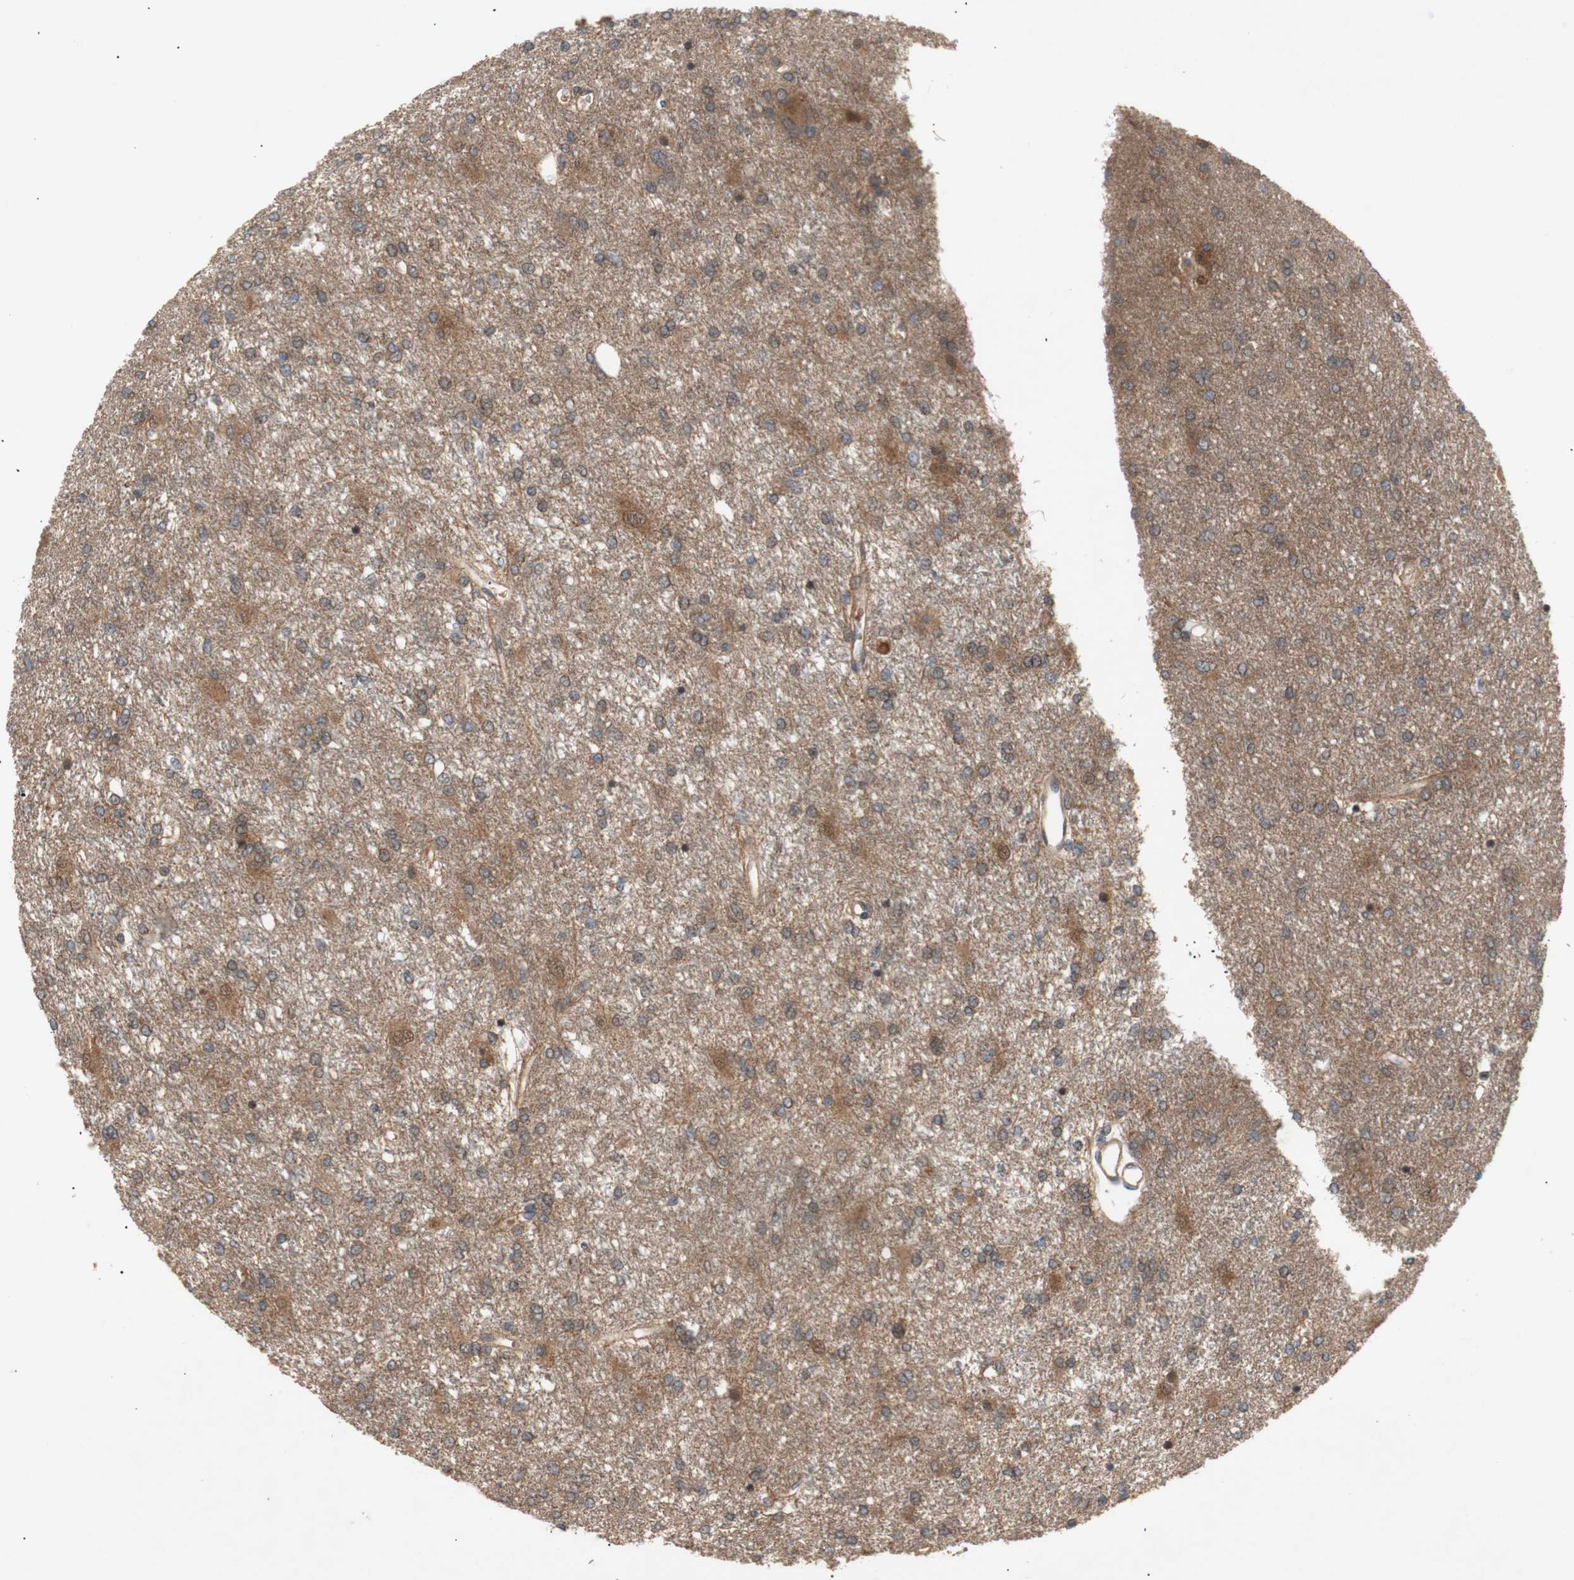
{"staining": {"intensity": "moderate", "quantity": ">75%", "location": "cytoplasmic/membranous,nuclear"}, "tissue": "glioma", "cell_type": "Tumor cells", "image_type": "cancer", "snomed": [{"axis": "morphology", "description": "Glioma, malignant, High grade"}, {"axis": "topography", "description": "Brain"}], "caption": "Tumor cells demonstrate moderate cytoplasmic/membranous and nuclear staining in about >75% of cells in malignant high-grade glioma. (DAB (3,3'-diaminobenzidine) = brown stain, brightfield microscopy at high magnification).", "gene": "PKN1", "patient": {"sex": "female", "age": 59}}